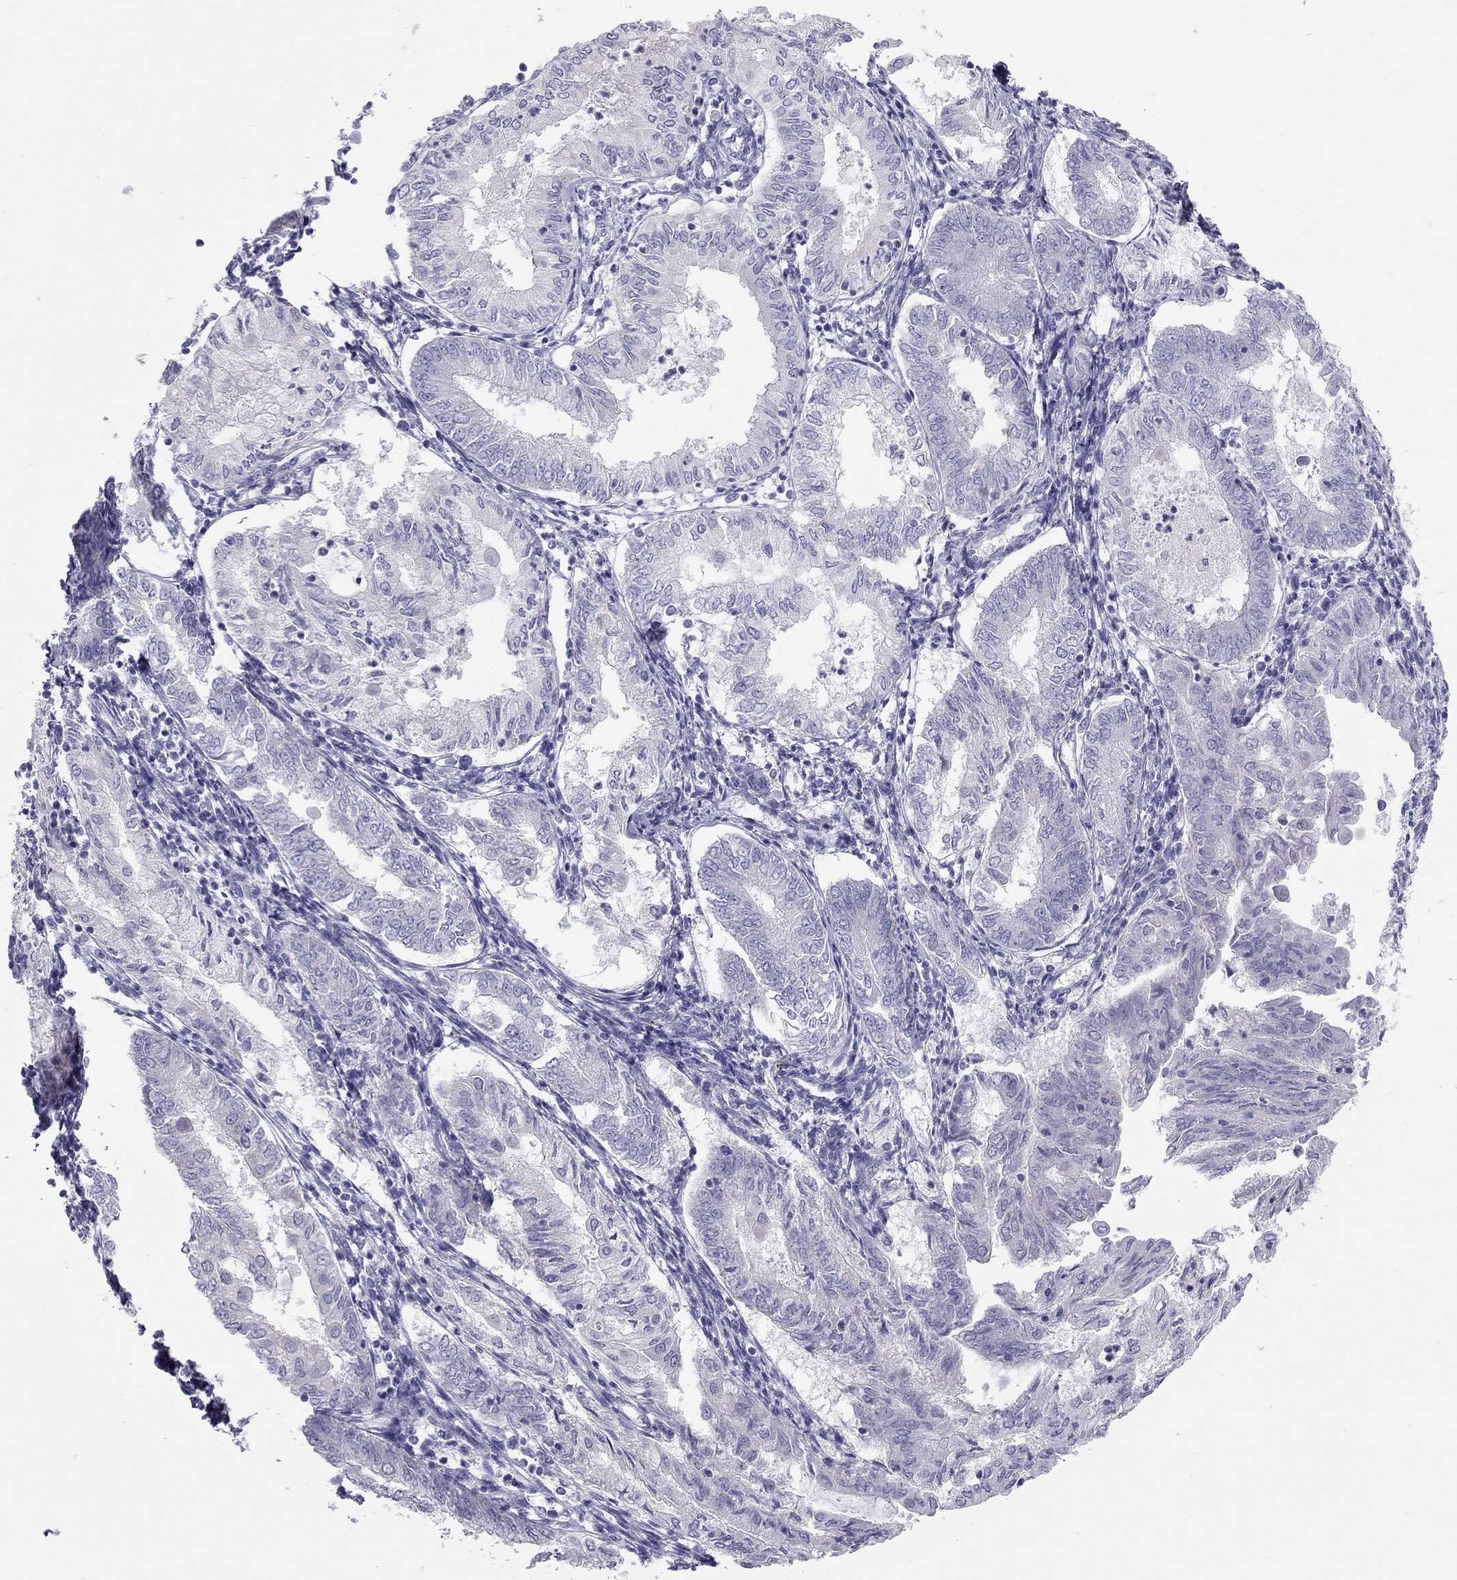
{"staining": {"intensity": "negative", "quantity": "none", "location": "none"}, "tissue": "endometrial cancer", "cell_type": "Tumor cells", "image_type": "cancer", "snomed": [{"axis": "morphology", "description": "Adenocarcinoma, NOS"}, {"axis": "topography", "description": "Endometrium"}], "caption": "DAB immunohistochemical staining of human adenocarcinoma (endometrial) exhibits no significant expression in tumor cells.", "gene": "SPATA12", "patient": {"sex": "female", "age": 68}}